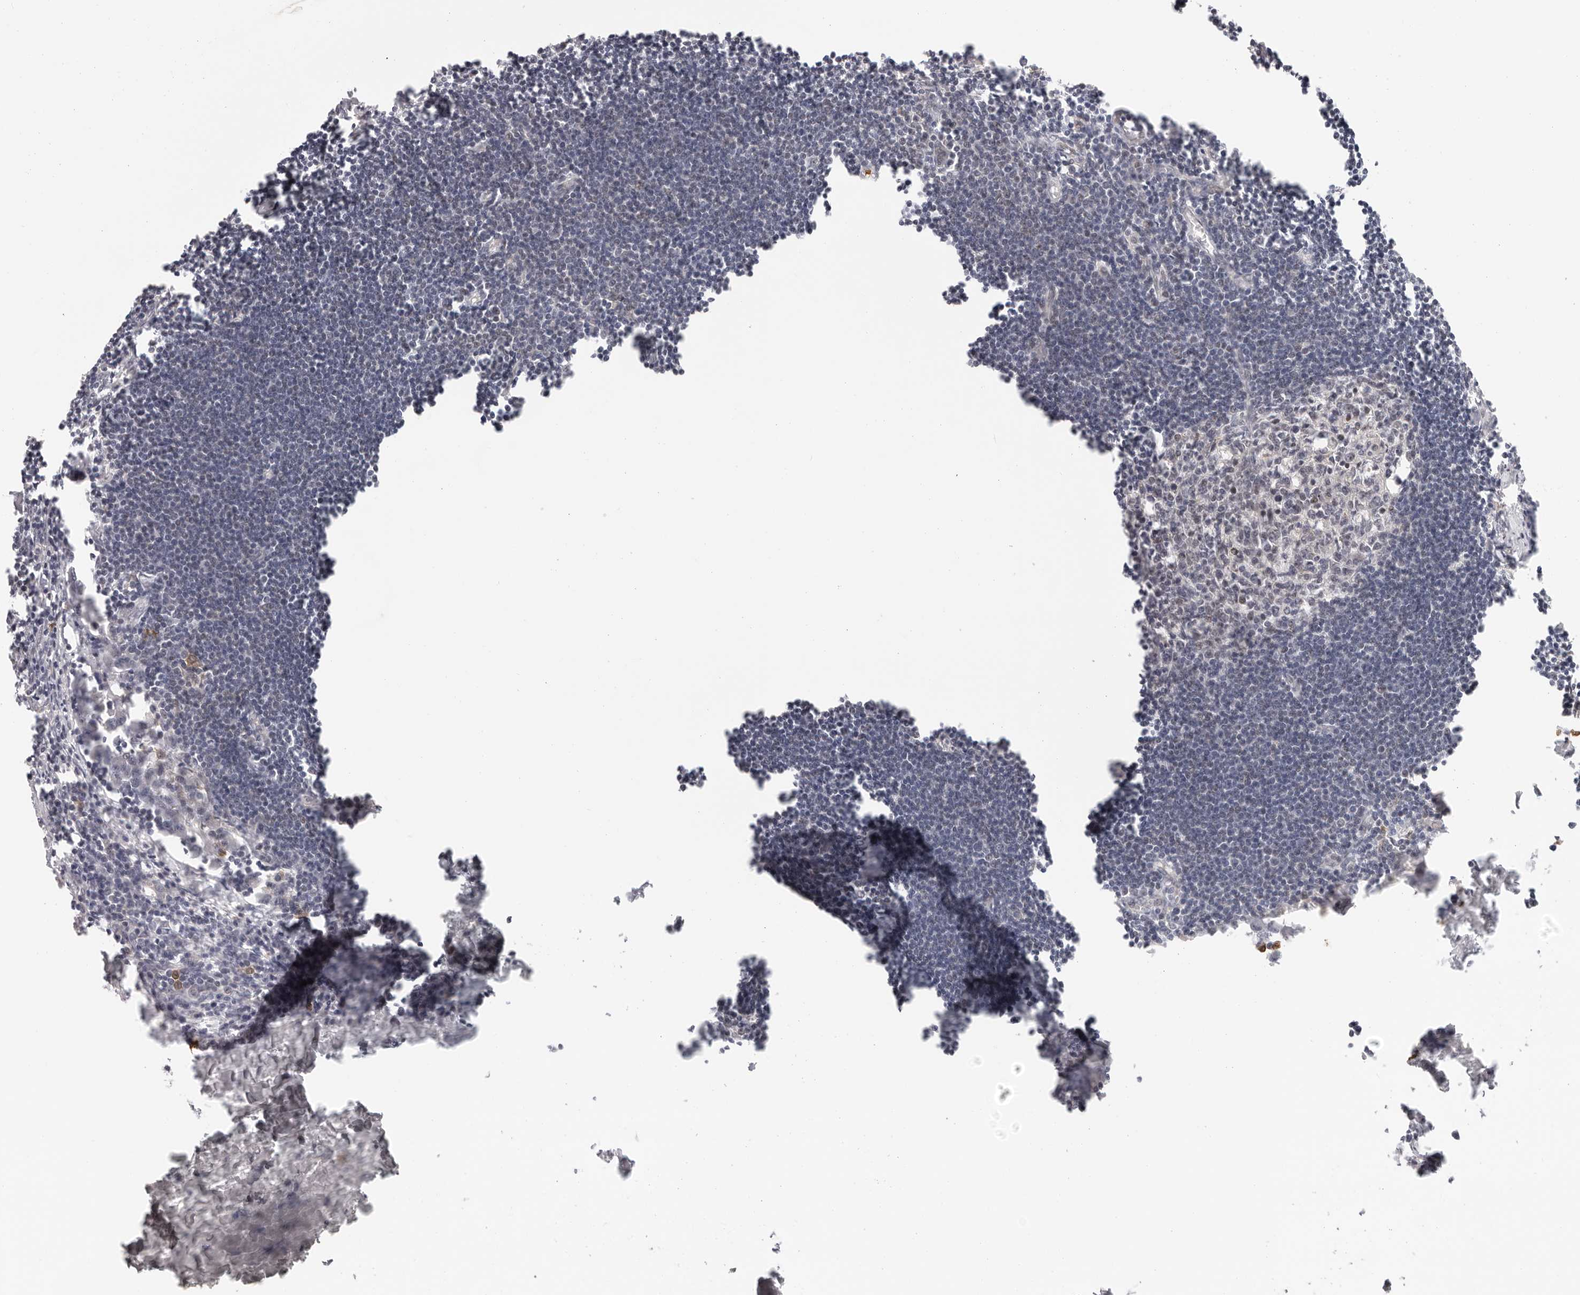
{"staining": {"intensity": "weak", "quantity": "25%-75%", "location": "nuclear"}, "tissue": "lymph node", "cell_type": "Germinal center cells", "image_type": "normal", "snomed": [{"axis": "morphology", "description": "Normal tissue, NOS"}, {"axis": "morphology", "description": "Malignant melanoma, Metastatic site"}, {"axis": "topography", "description": "Lymph node"}], "caption": "Human lymph node stained with a protein marker displays weak staining in germinal center cells.", "gene": "AFDN", "patient": {"sex": "male", "age": 41}}